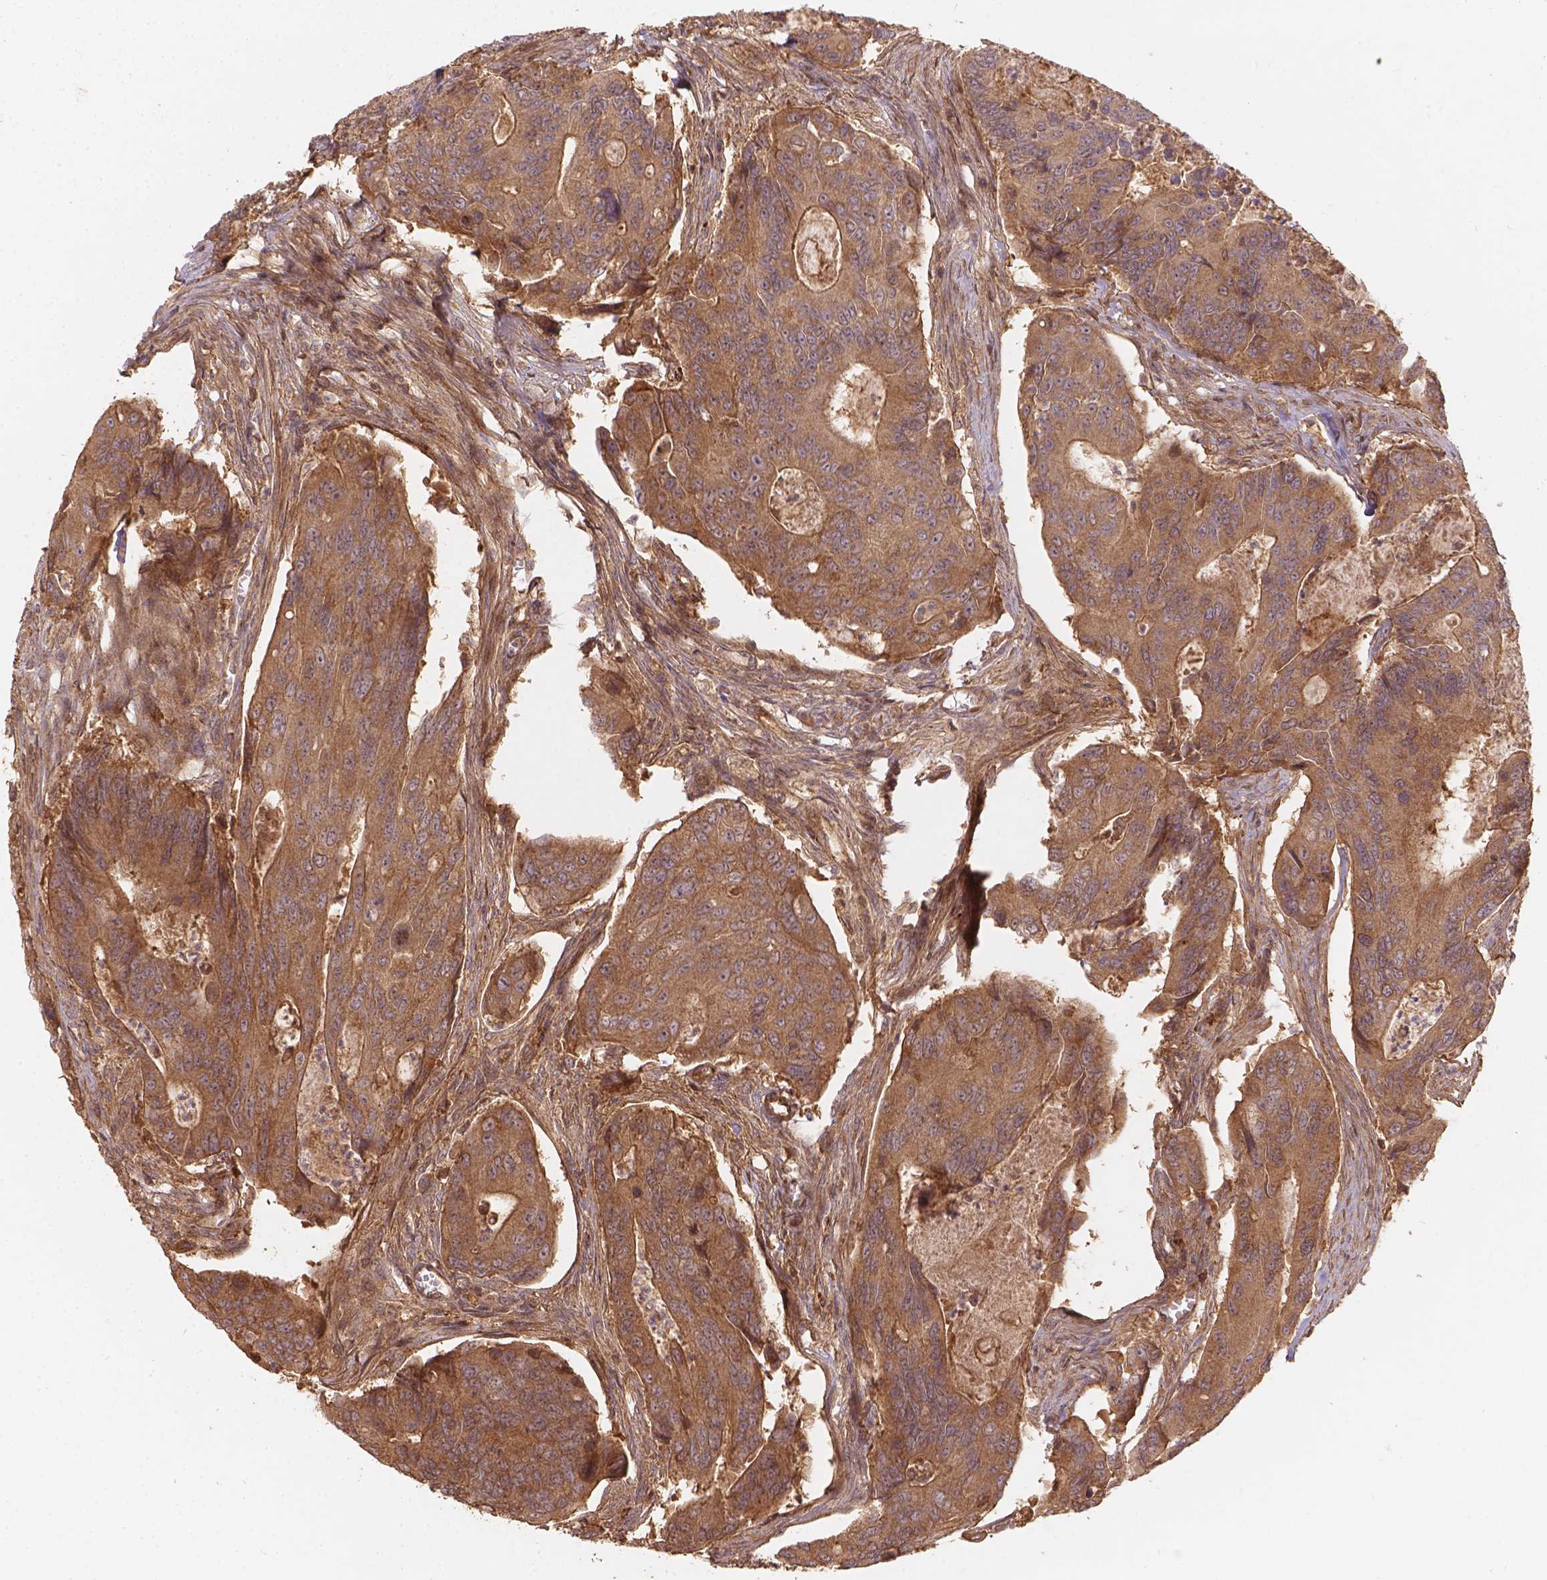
{"staining": {"intensity": "moderate", "quantity": ">75%", "location": "cytoplasmic/membranous"}, "tissue": "colorectal cancer", "cell_type": "Tumor cells", "image_type": "cancer", "snomed": [{"axis": "morphology", "description": "Adenocarcinoma, NOS"}, {"axis": "topography", "description": "Colon"}], "caption": "A brown stain highlights moderate cytoplasmic/membranous staining of a protein in adenocarcinoma (colorectal) tumor cells. The staining was performed using DAB (3,3'-diaminobenzidine) to visualize the protein expression in brown, while the nuclei were stained in blue with hematoxylin (Magnification: 20x).", "gene": "XPR1", "patient": {"sex": "female", "age": 67}}